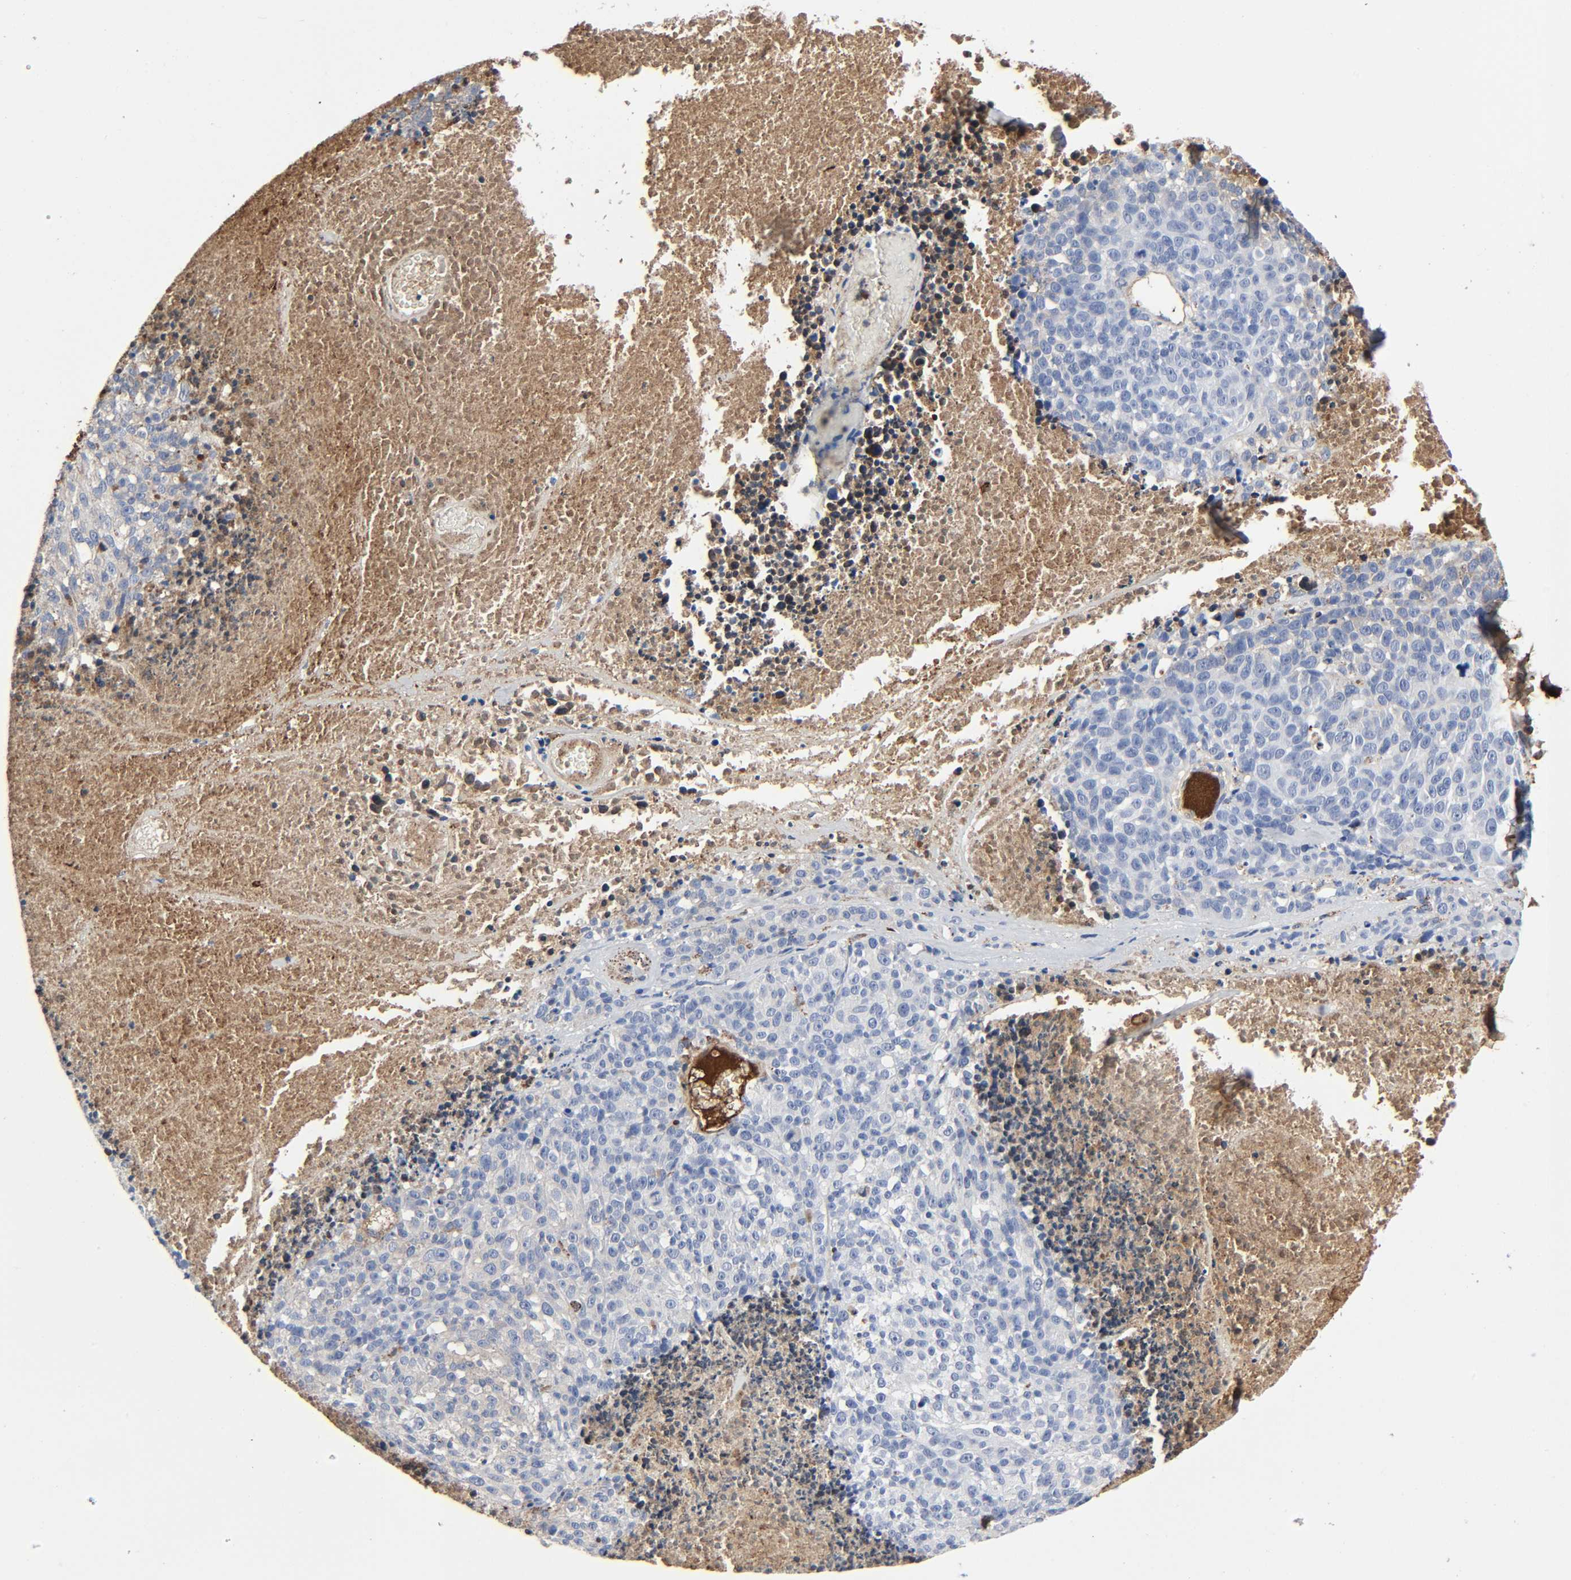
{"staining": {"intensity": "negative", "quantity": "none", "location": "none"}, "tissue": "melanoma", "cell_type": "Tumor cells", "image_type": "cancer", "snomed": [{"axis": "morphology", "description": "Malignant melanoma, Metastatic site"}, {"axis": "topography", "description": "Cerebral cortex"}], "caption": "Tumor cells show no significant expression in malignant melanoma (metastatic site).", "gene": "C3", "patient": {"sex": "female", "age": 52}}